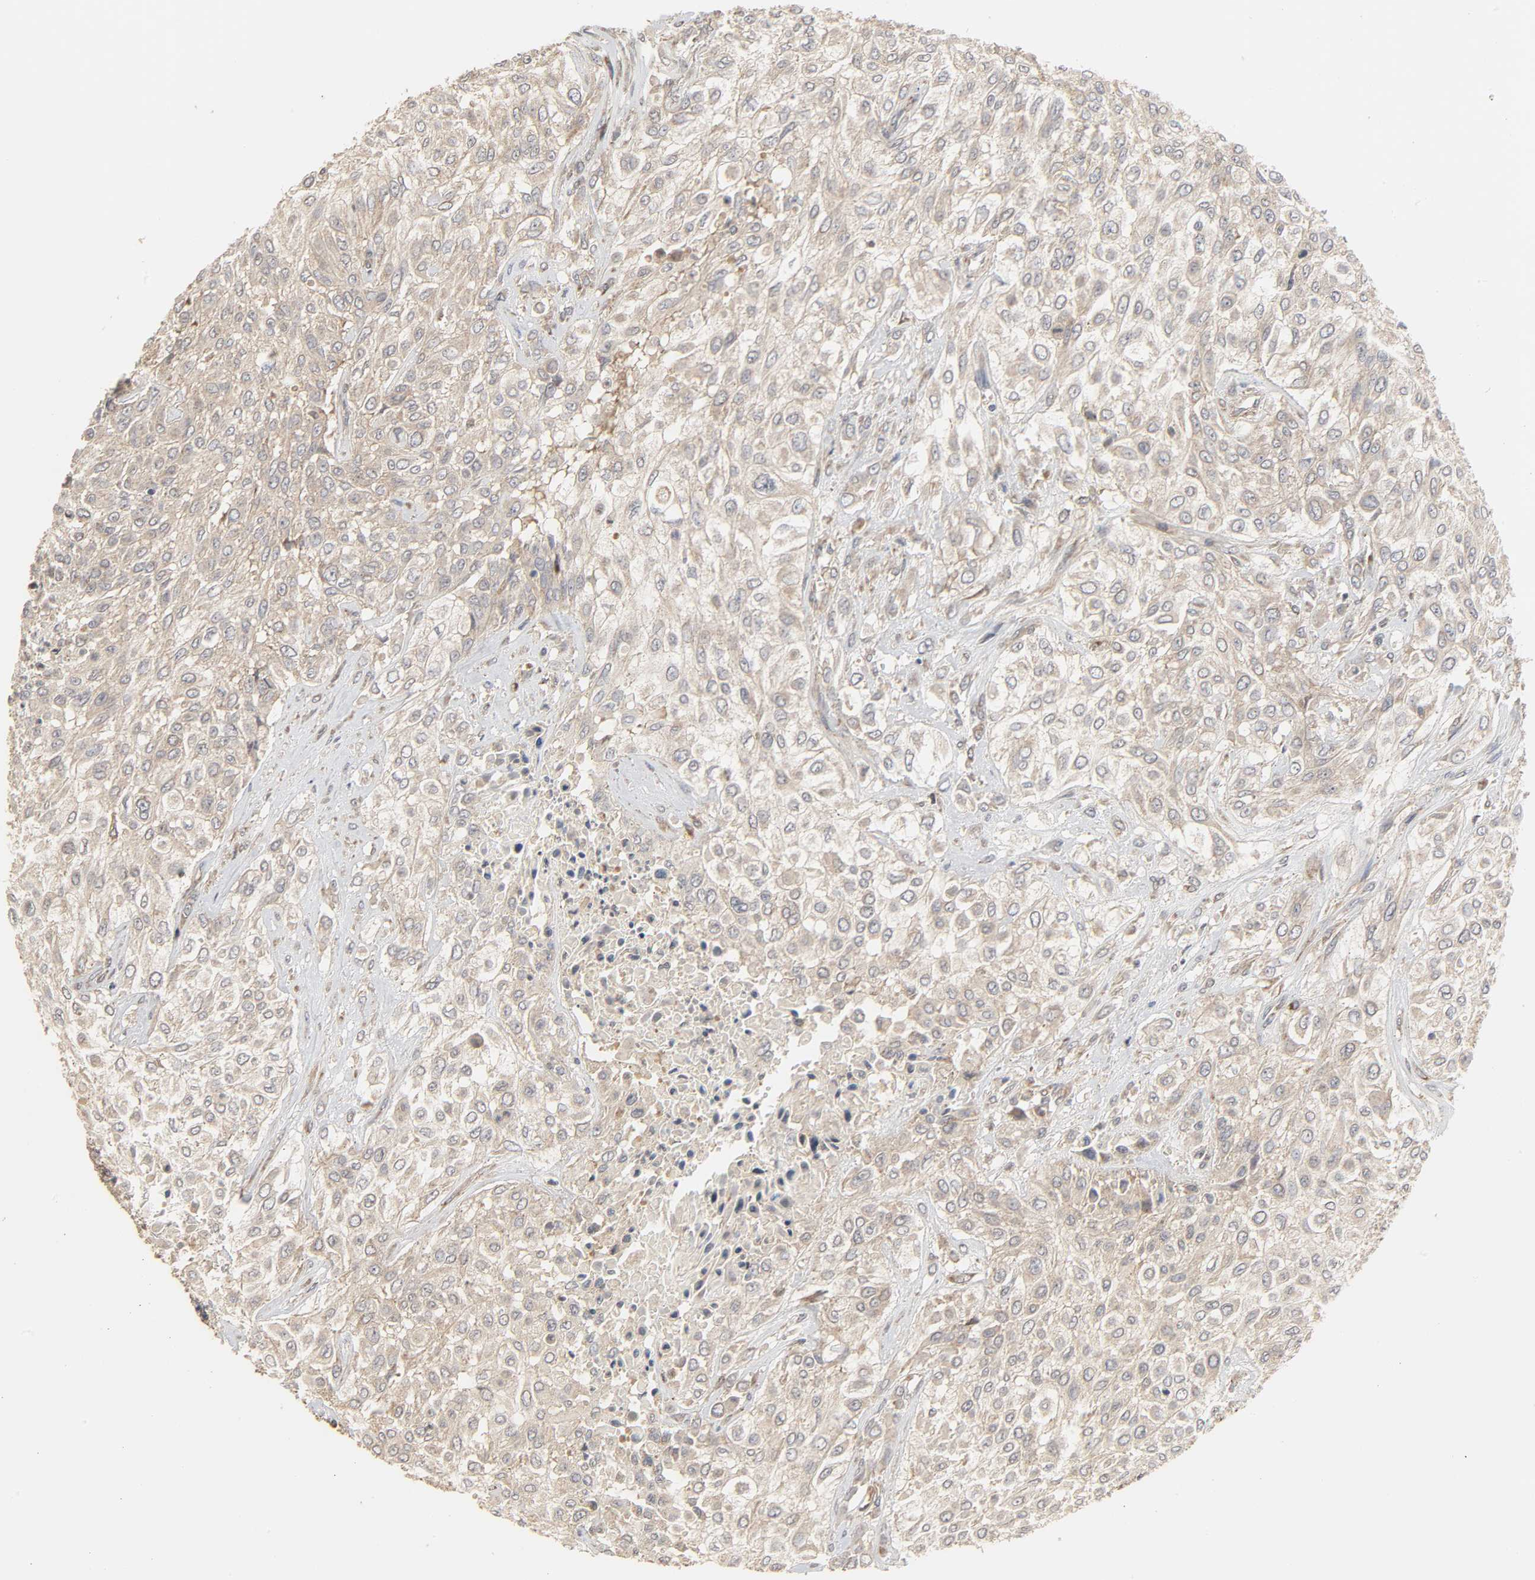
{"staining": {"intensity": "weak", "quantity": ">75%", "location": "cytoplasmic/membranous"}, "tissue": "urothelial cancer", "cell_type": "Tumor cells", "image_type": "cancer", "snomed": [{"axis": "morphology", "description": "Urothelial carcinoma, High grade"}, {"axis": "topography", "description": "Urinary bladder"}], "caption": "Immunohistochemistry (IHC) micrograph of human high-grade urothelial carcinoma stained for a protein (brown), which displays low levels of weak cytoplasmic/membranous expression in about >75% of tumor cells.", "gene": "CLEC4E", "patient": {"sex": "male", "age": 57}}